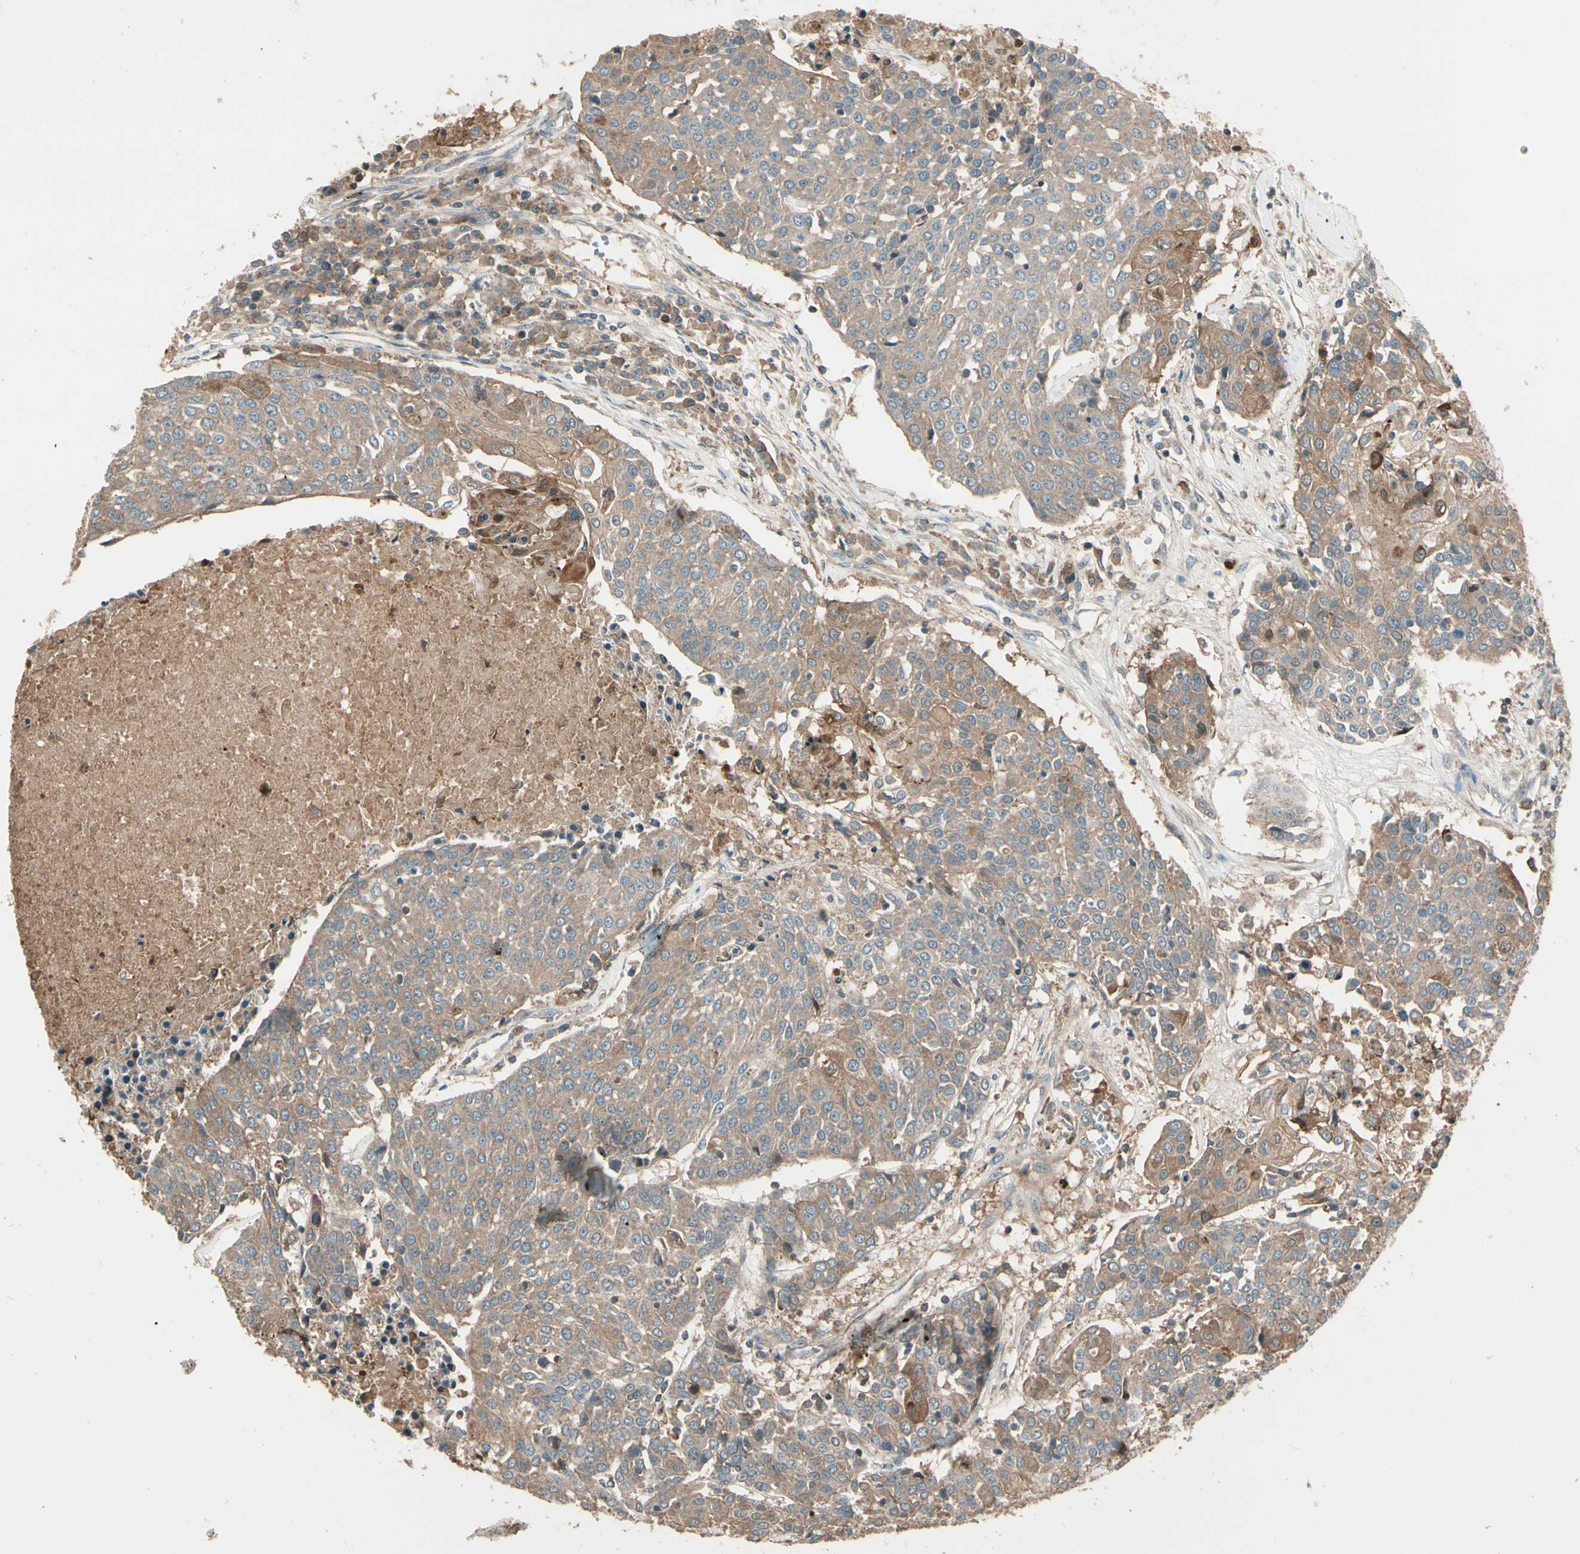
{"staining": {"intensity": "weak", "quantity": ">75%", "location": "cytoplasmic/membranous"}, "tissue": "urothelial cancer", "cell_type": "Tumor cells", "image_type": "cancer", "snomed": [{"axis": "morphology", "description": "Urothelial carcinoma, High grade"}, {"axis": "topography", "description": "Urinary bladder"}], "caption": "Immunohistochemical staining of urothelial cancer demonstrates weak cytoplasmic/membranous protein staining in about >75% of tumor cells. (DAB (3,3'-diaminobenzidine) IHC, brown staining for protein, blue staining for nuclei).", "gene": "STX11", "patient": {"sex": "female", "age": 85}}